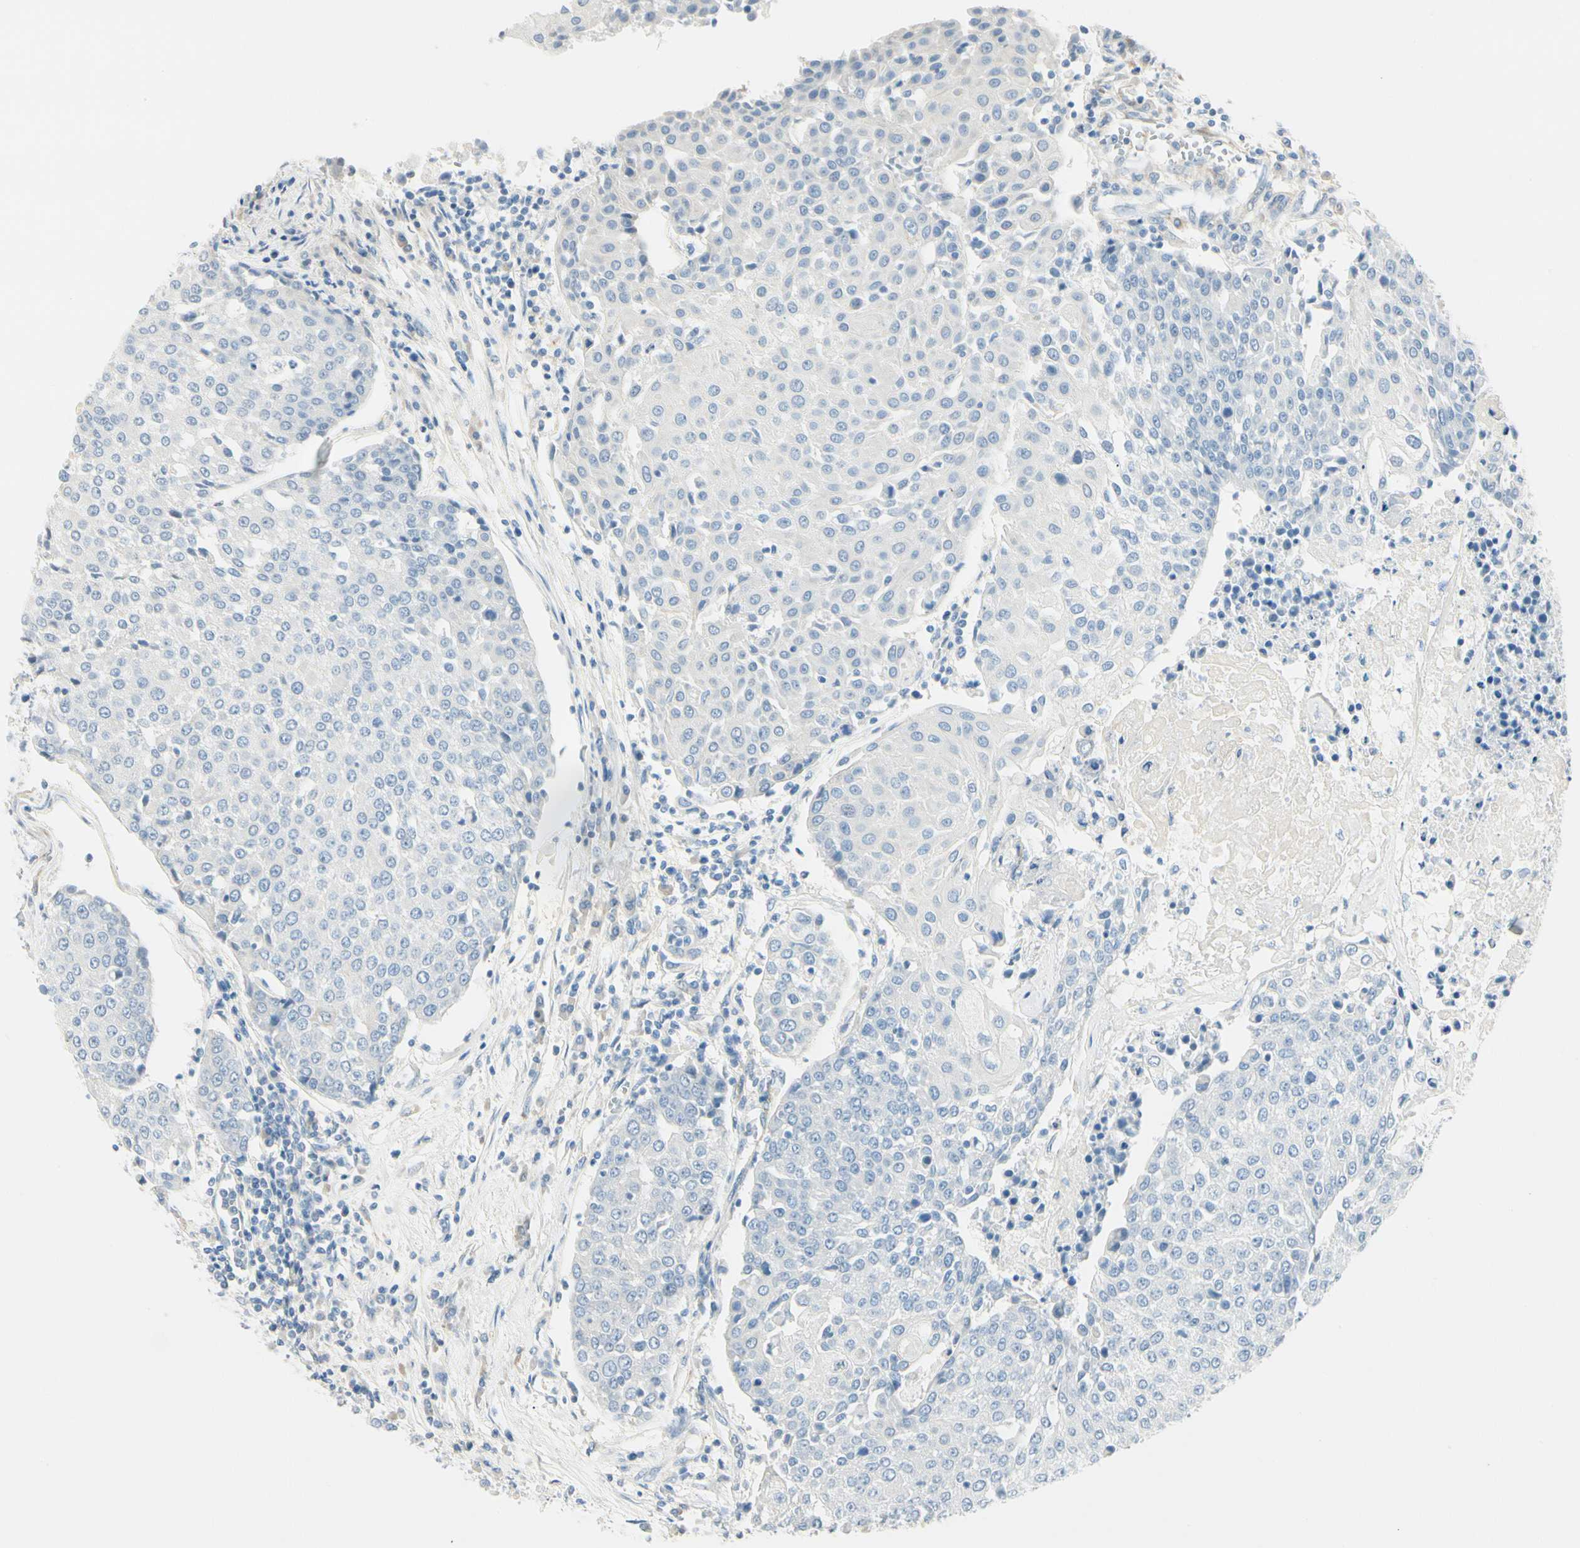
{"staining": {"intensity": "negative", "quantity": "none", "location": "none"}, "tissue": "urothelial cancer", "cell_type": "Tumor cells", "image_type": "cancer", "snomed": [{"axis": "morphology", "description": "Urothelial carcinoma, High grade"}, {"axis": "topography", "description": "Urinary bladder"}], "caption": "Image shows no significant protein positivity in tumor cells of high-grade urothelial carcinoma.", "gene": "AMPH", "patient": {"sex": "female", "age": 85}}